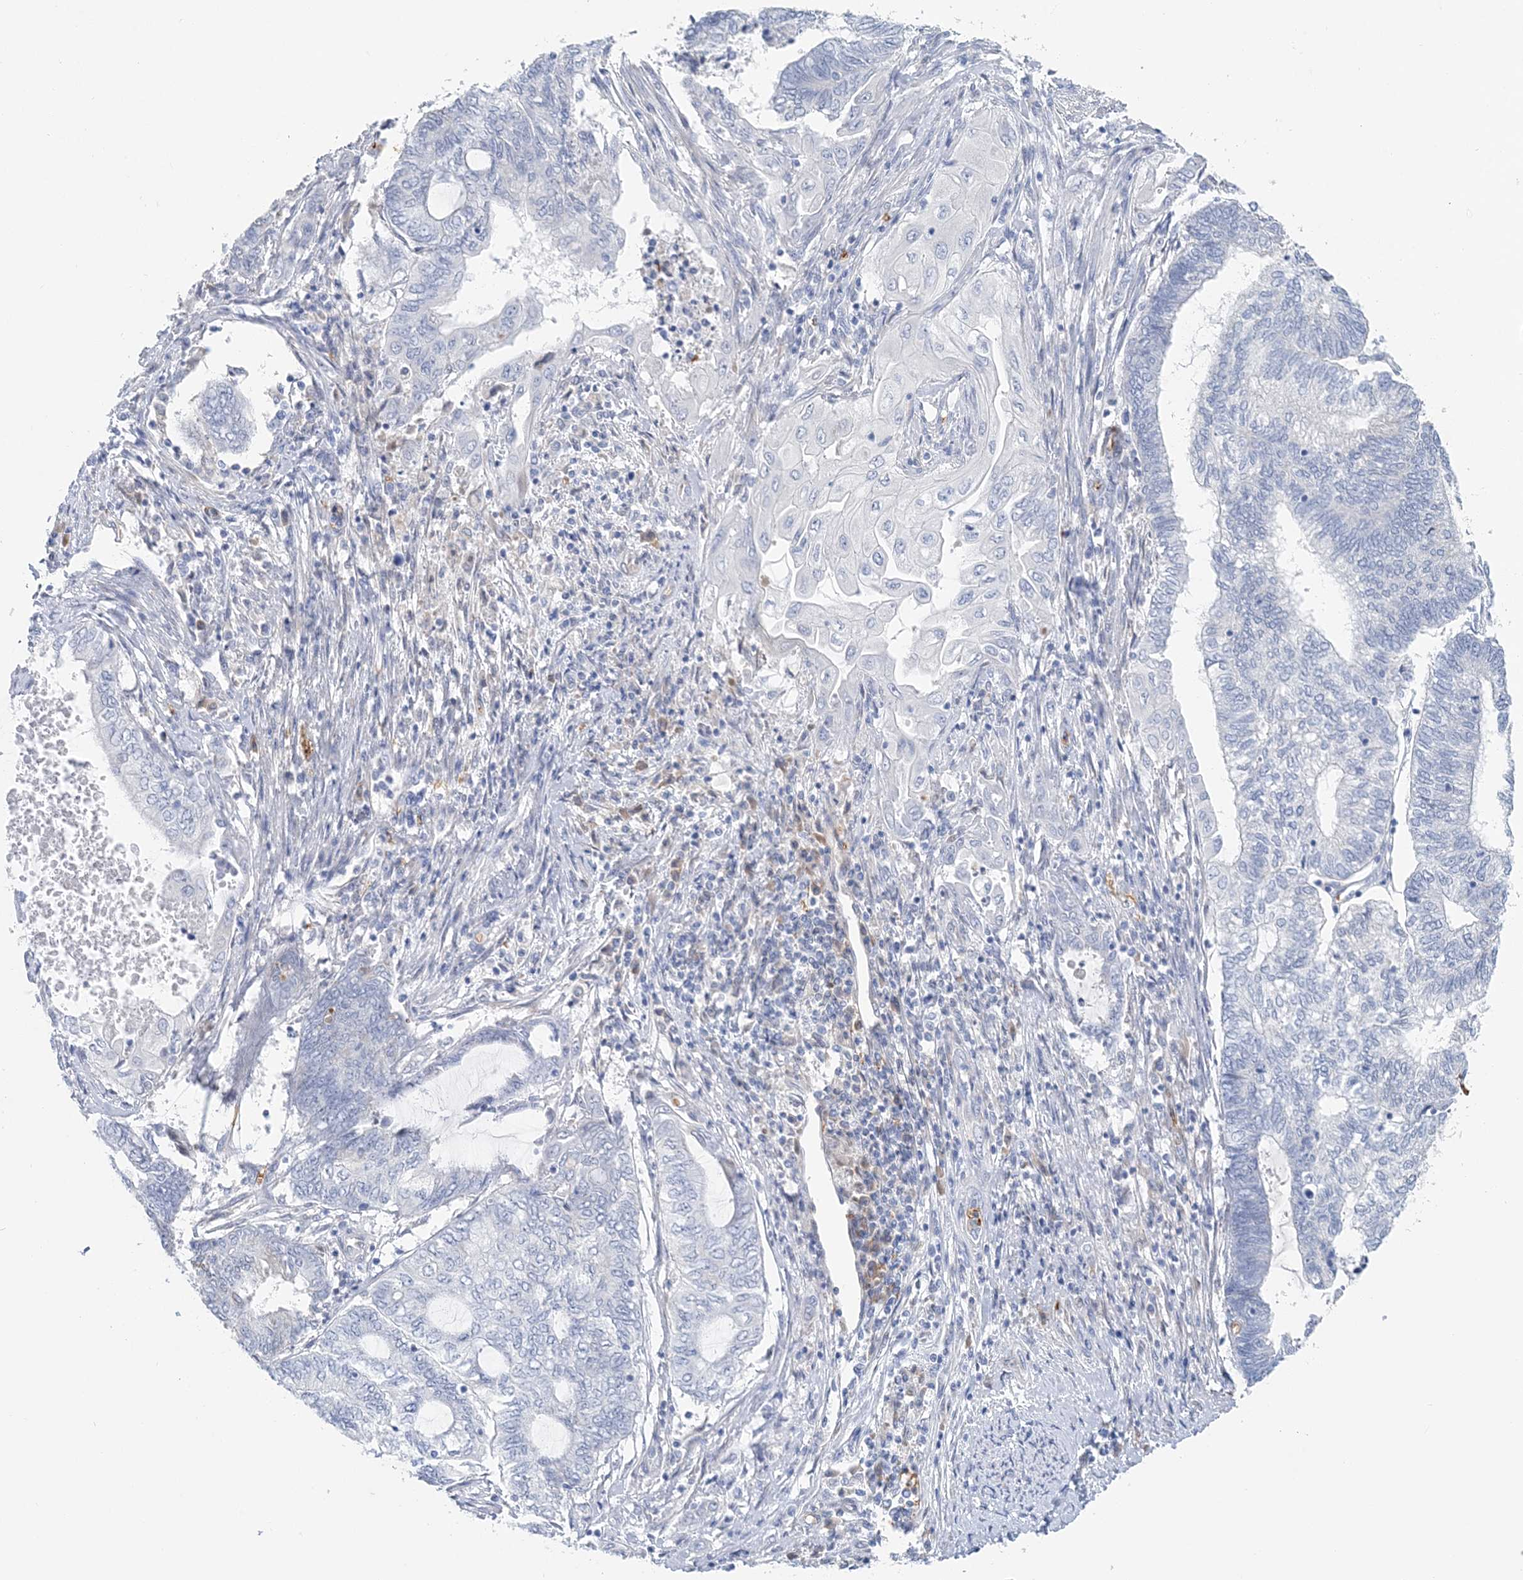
{"staining": {"intensity": "negative", "quantity": "none", "location": "none"}, "tissue": "endometrial cancer", "cell_type": "Tumor cells", "image_type": "cancer", "snomed": [{"axis": "morphology", "description": "Adenocarcinoma, NOS"}, {"axis": "topography", "description": "Uterus"}, {"axis": "topography", "description": "Endometrium"}], "caption": "Immunohistochemical staining of human endometrial adenocarcinoma shows no significant expression in tumor cells.", "gene": "HBA2", "patient": {"sex": "female", "age": 70}}